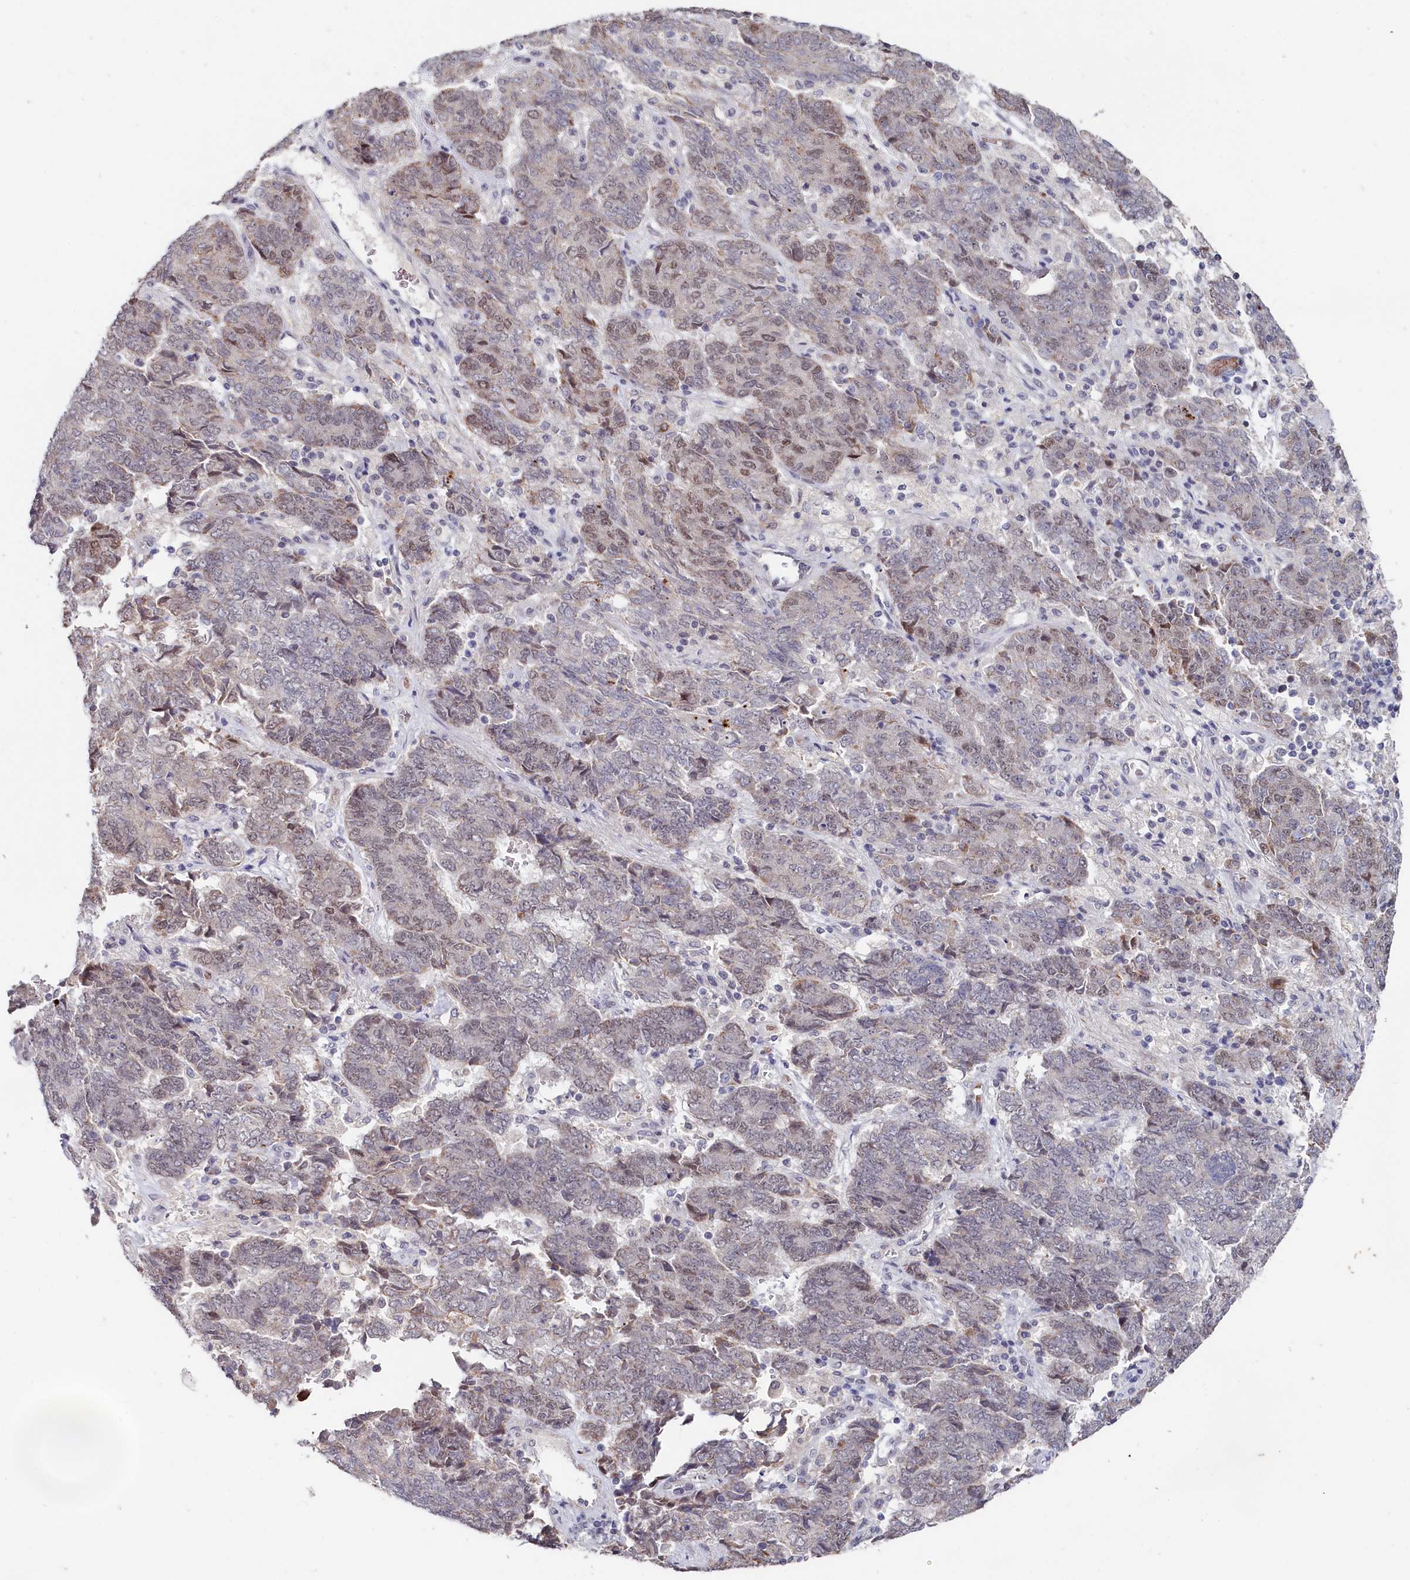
{"staining": {"intensity": "weak", "quantity": "25%-75%", "location": "nuclear"}, "tissue": "endometrial cancer", "cell_type": "Tumor cells", "image_type": "cancer", "snomed": [{"axis": "morphology", "description": "Adenocarcinoma, NOS"}, {"axis": "topography", "description": "Endometrium"}], "caption": "Weak nuclear protein positivity is appreciated in about 25%-75% of tumor cells in adenocarcinoma (endometrial).", "gene": "TIGD4", "patient": {"sex": "female", "age": 80}}